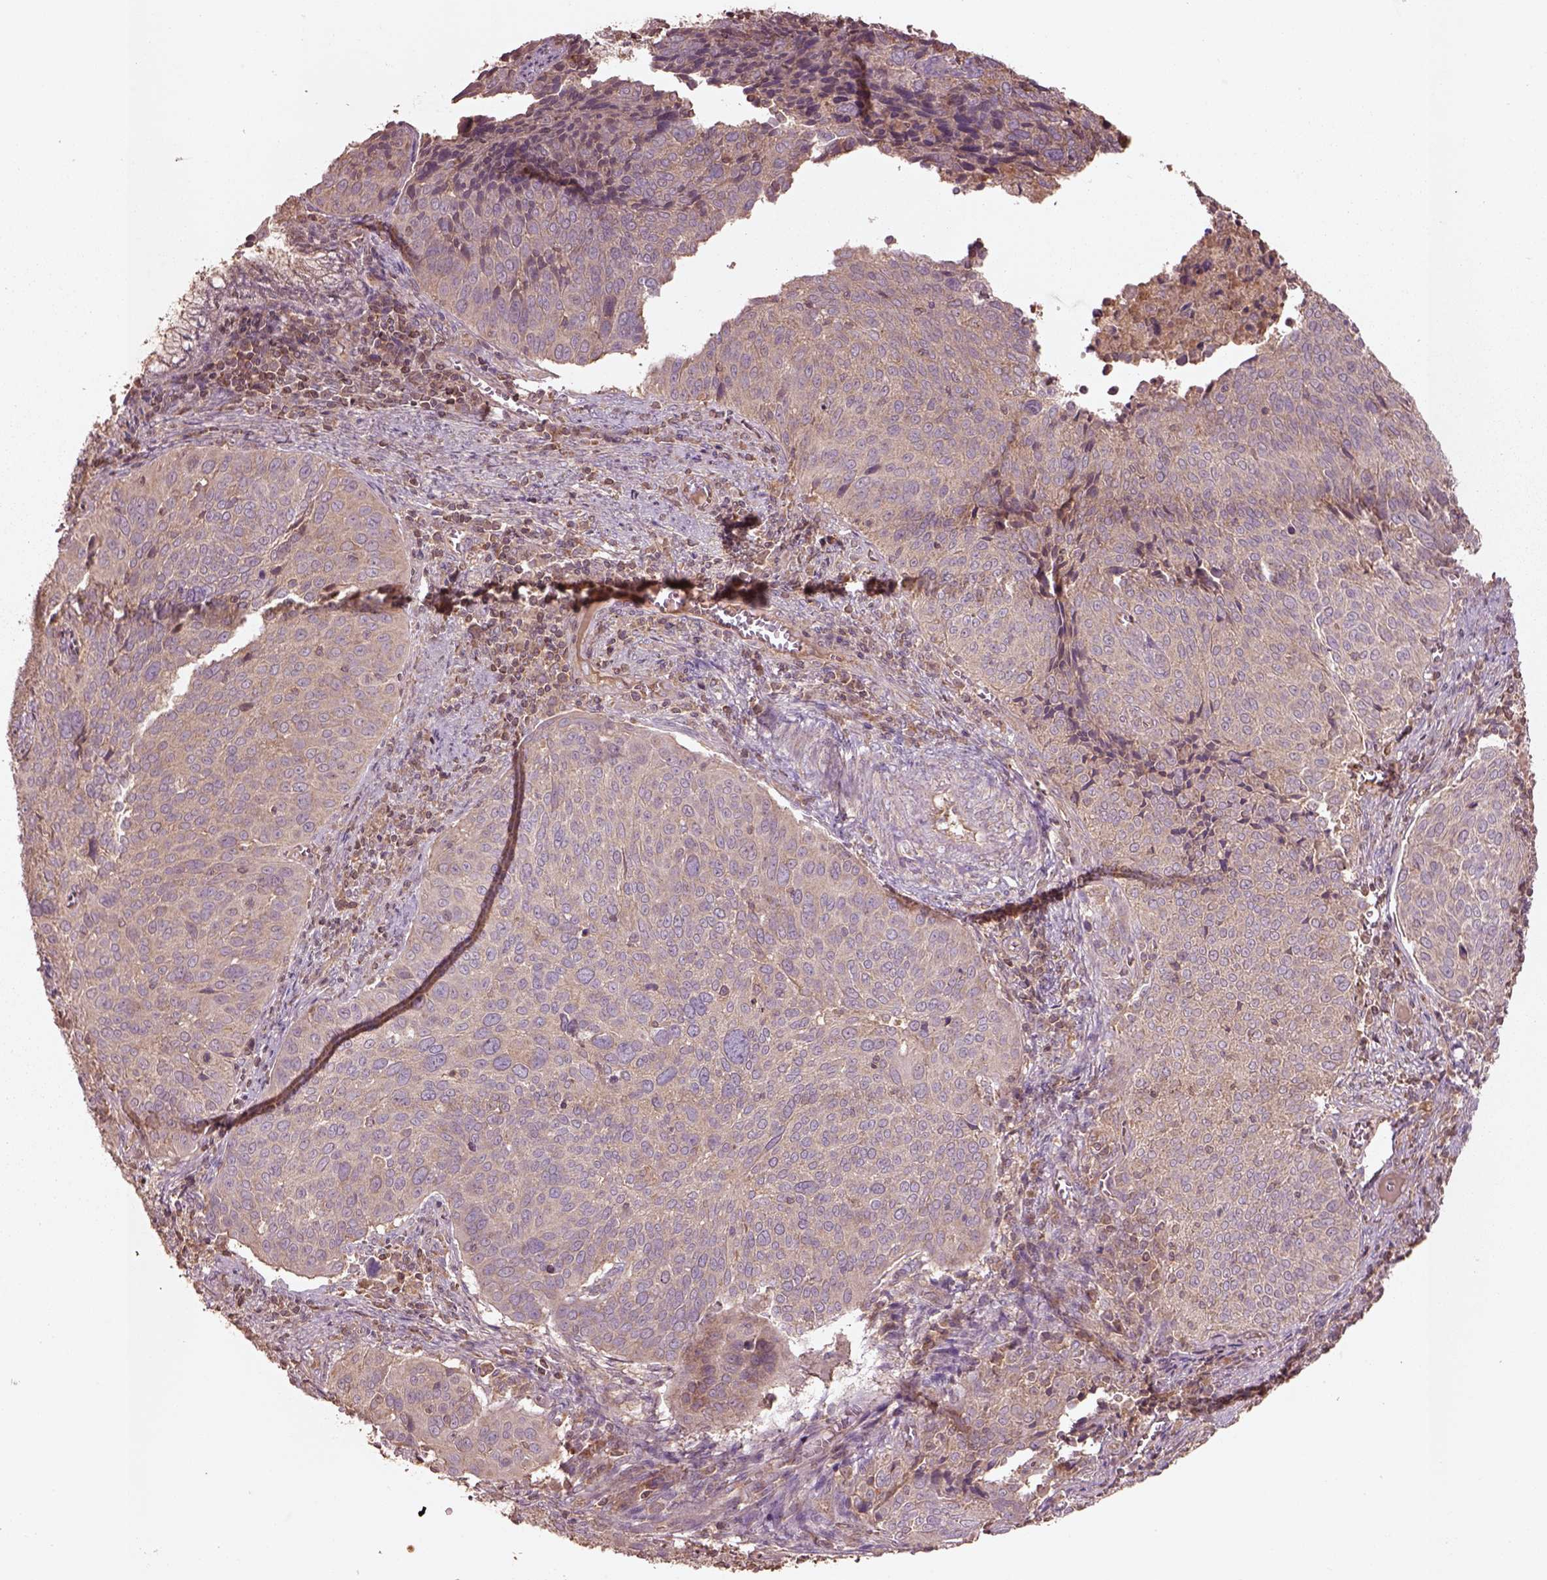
{"staining": {"intensity": "weak", "quantity": ">75%", "location": "cytoplasmic/membranous"}, "tissue": "cervical cancer", "cell_type": "Tumor cells", "image_type": "cancer", "snomed": [{"axis": "morphology", "description": "Squamous cell carcinoma, NOS"}, {"axis": "topography", "description": "Cervix"}], "caption": "Squamous cell carcinoma (cervical) was stained to show a protein in brown. There is low levels of weak cytoplasmic/membranous expression in about >75% of tumor cells.", "gene": "TRADD", "patient": {"sex": "female", "age": 39}}